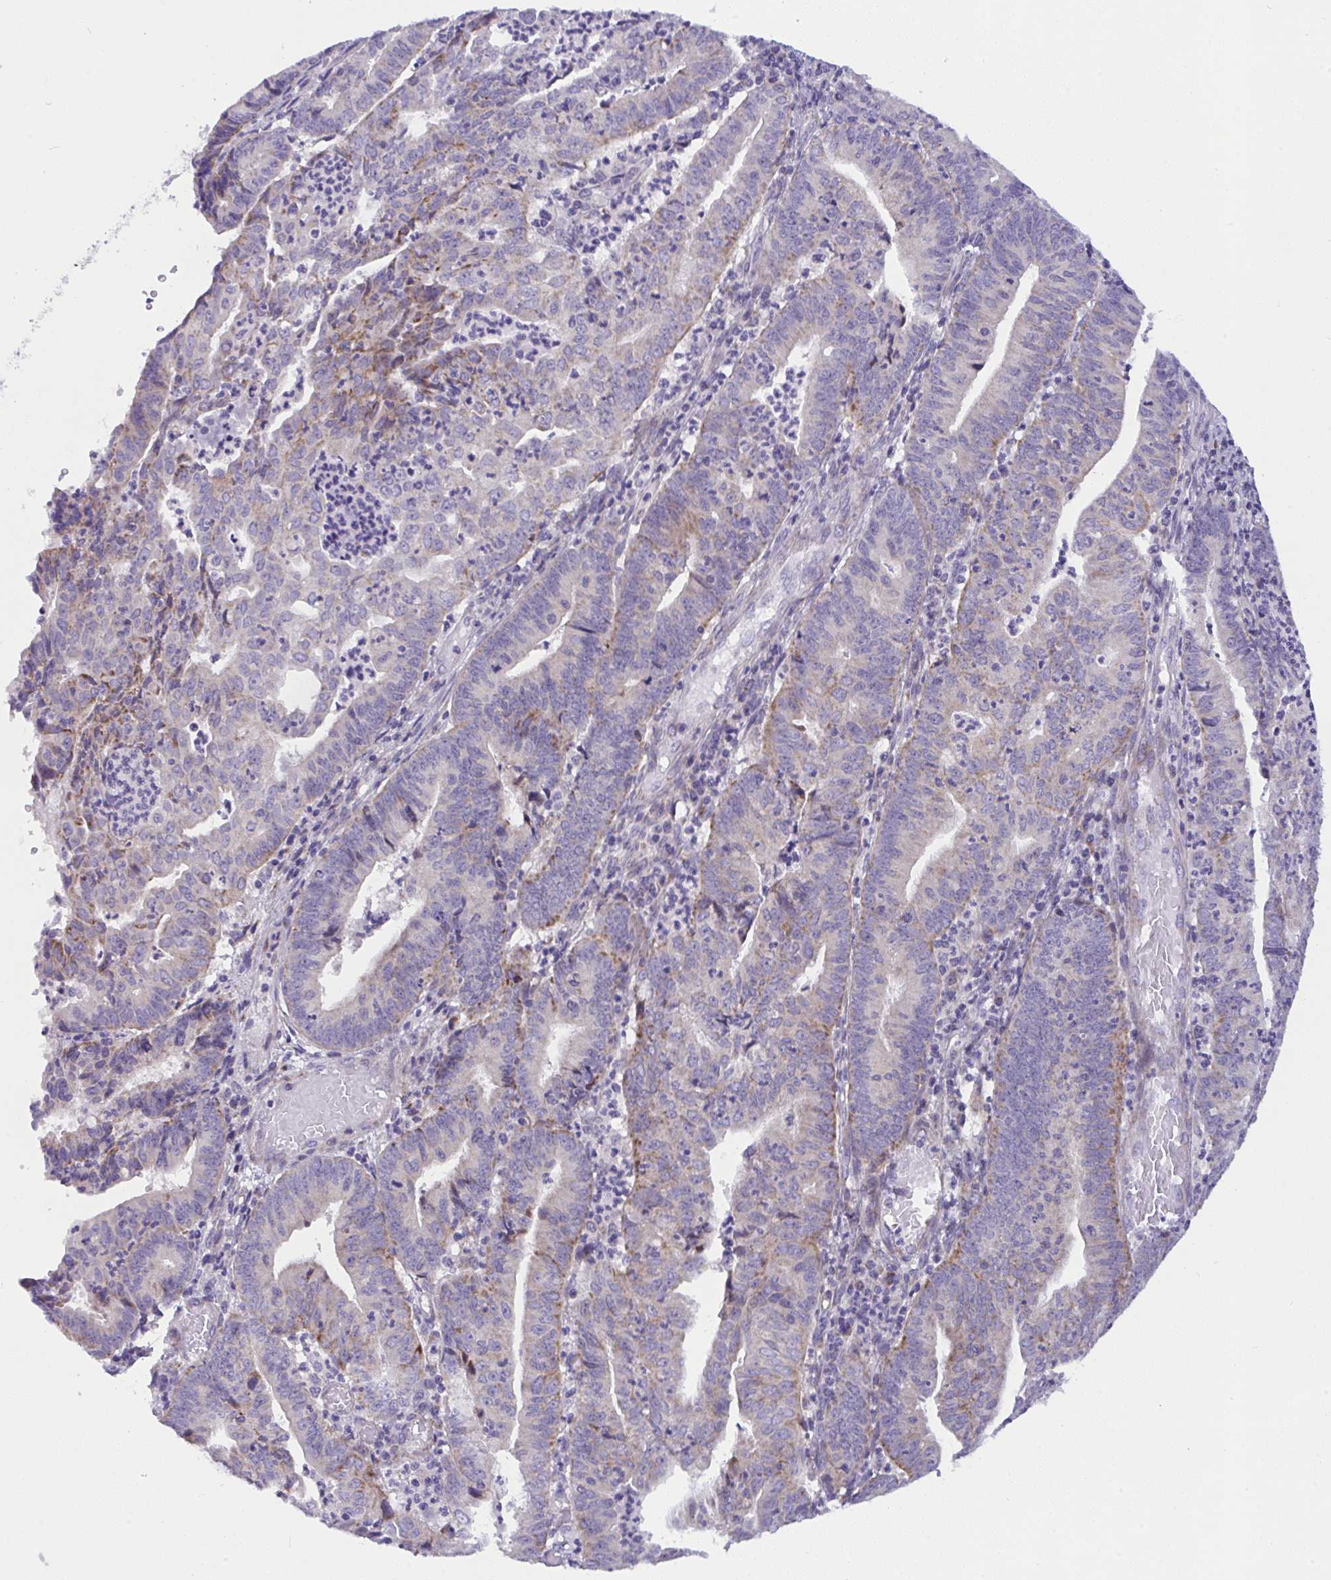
{"staining": {"intensity": "moderate", "quantity": "<25%", "location": "cytoplasmic/membranous"}, "tissue": "endometrial cancer", "cell_type": "Tumor cells", "image_type": "cancer", "snomed": [{"axis": "morphology", "description": "Adenocarcinoma, NOS"}, {"axis": "topography", "description": "Endometrium"}], "caption": "Protein staining of adenocarcinoma (endometrial) tissue reveals moderate cytoplasmic/membranous positivity in about <25% of tumor cells.", "gene": "DTX3", "patient": {"sex": "female", "age": 60}}